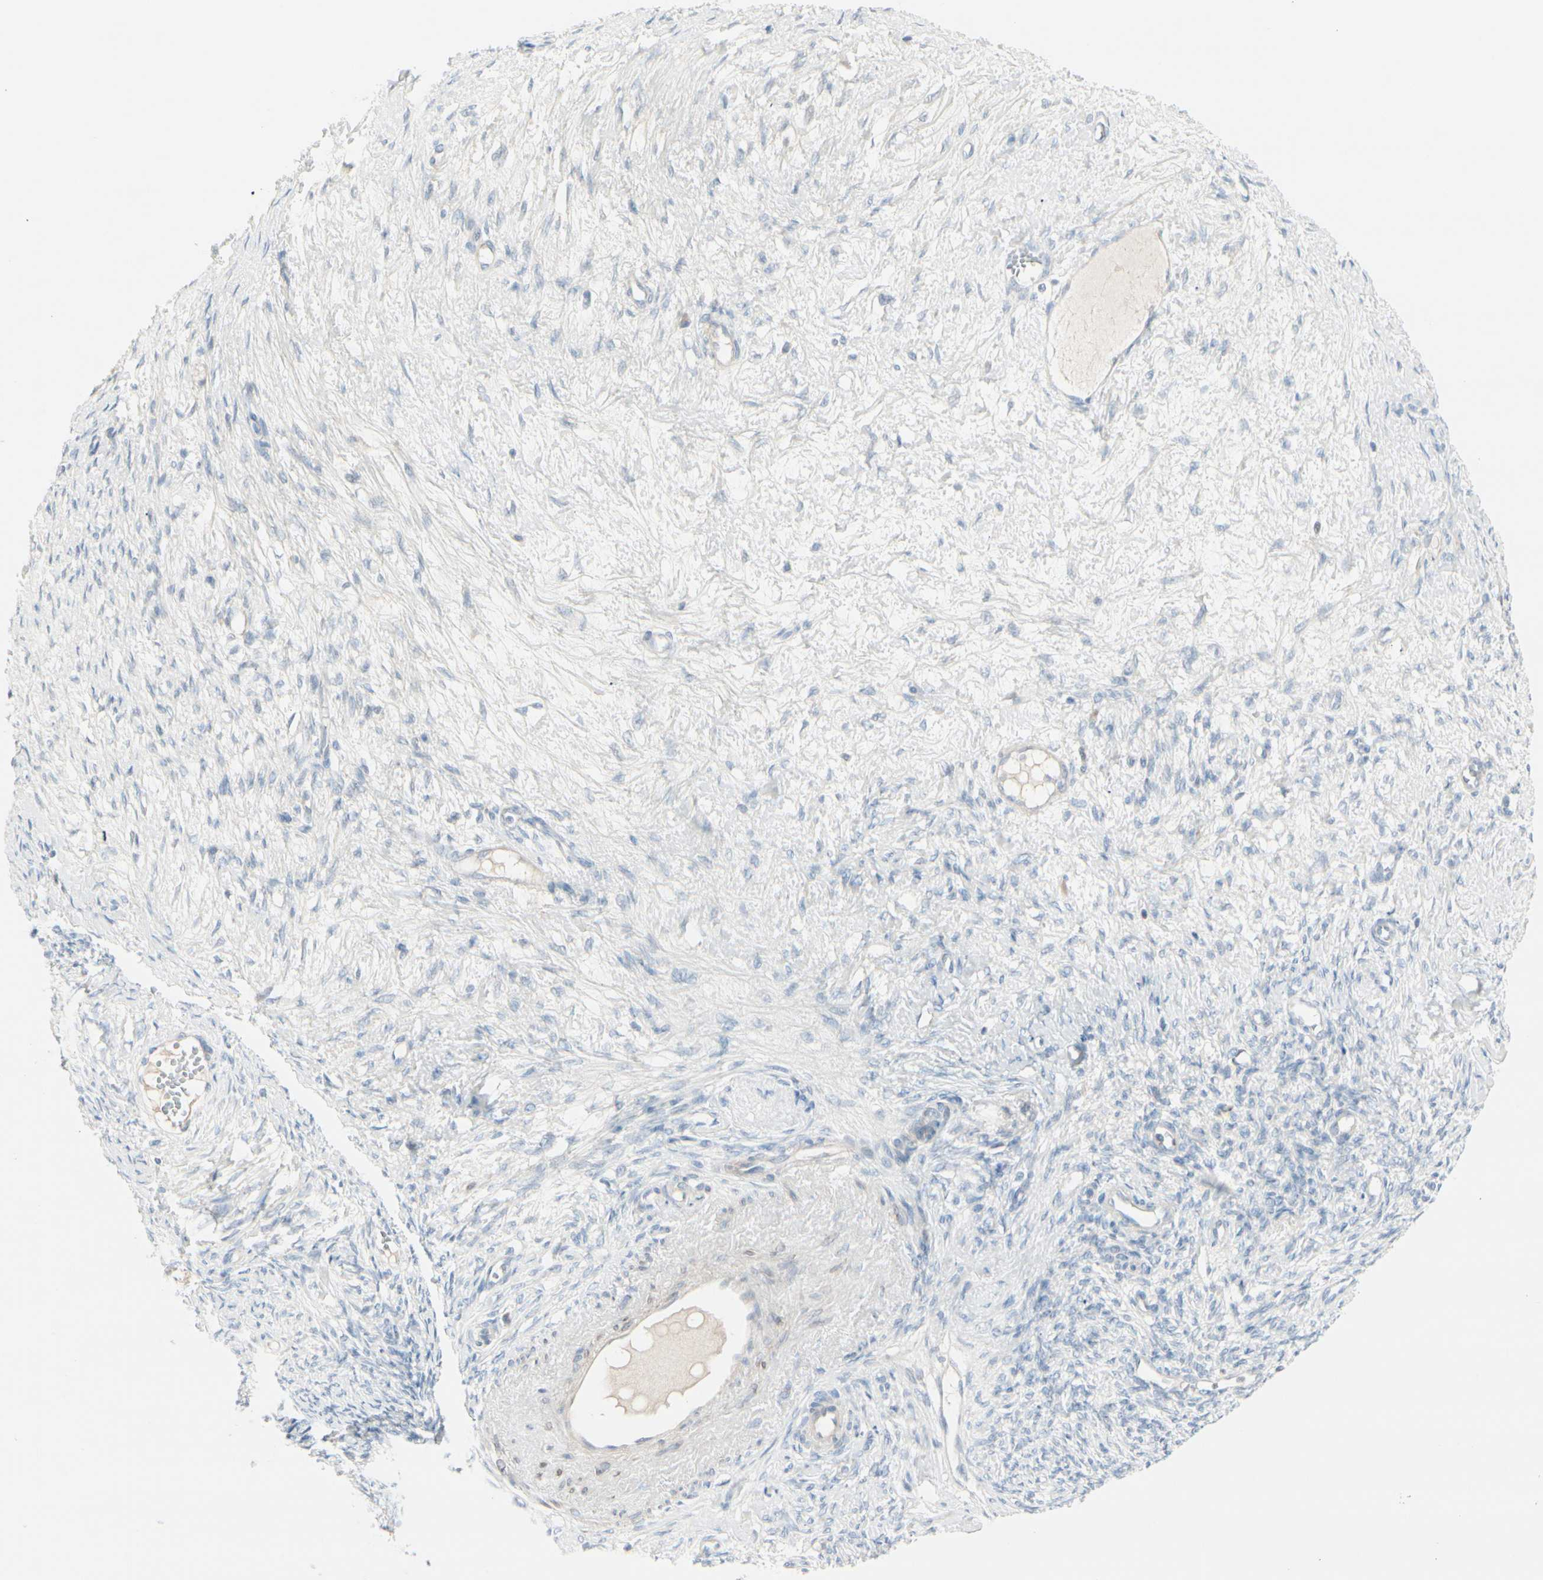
{"staining": {"intensity": "negative", "quantity": "none", "location": "none"}, "tissue": "ovarian cancer", "cell_type": "Tumor cells", "image_type": "cancer", "snomed": [{"axis": "morphology", "description": "Normal tissue, NOS"}, {"axis": "morphology", "description": "Cystadenocarcinoma, serous, NOS"}, {"axis": "topography", "description": "Ovary"}], "caption": "Immunohistochemical staining of human ovarian cancer (serous cystadenocarcinoma) displays no significant expression in tumor cells. (DAB (3,3'-diaminobenzidine) immunohistochemistry (IHC), high magnification).", "gene": "CDHR5", "patient": {"sex": "female", "age": 62}}